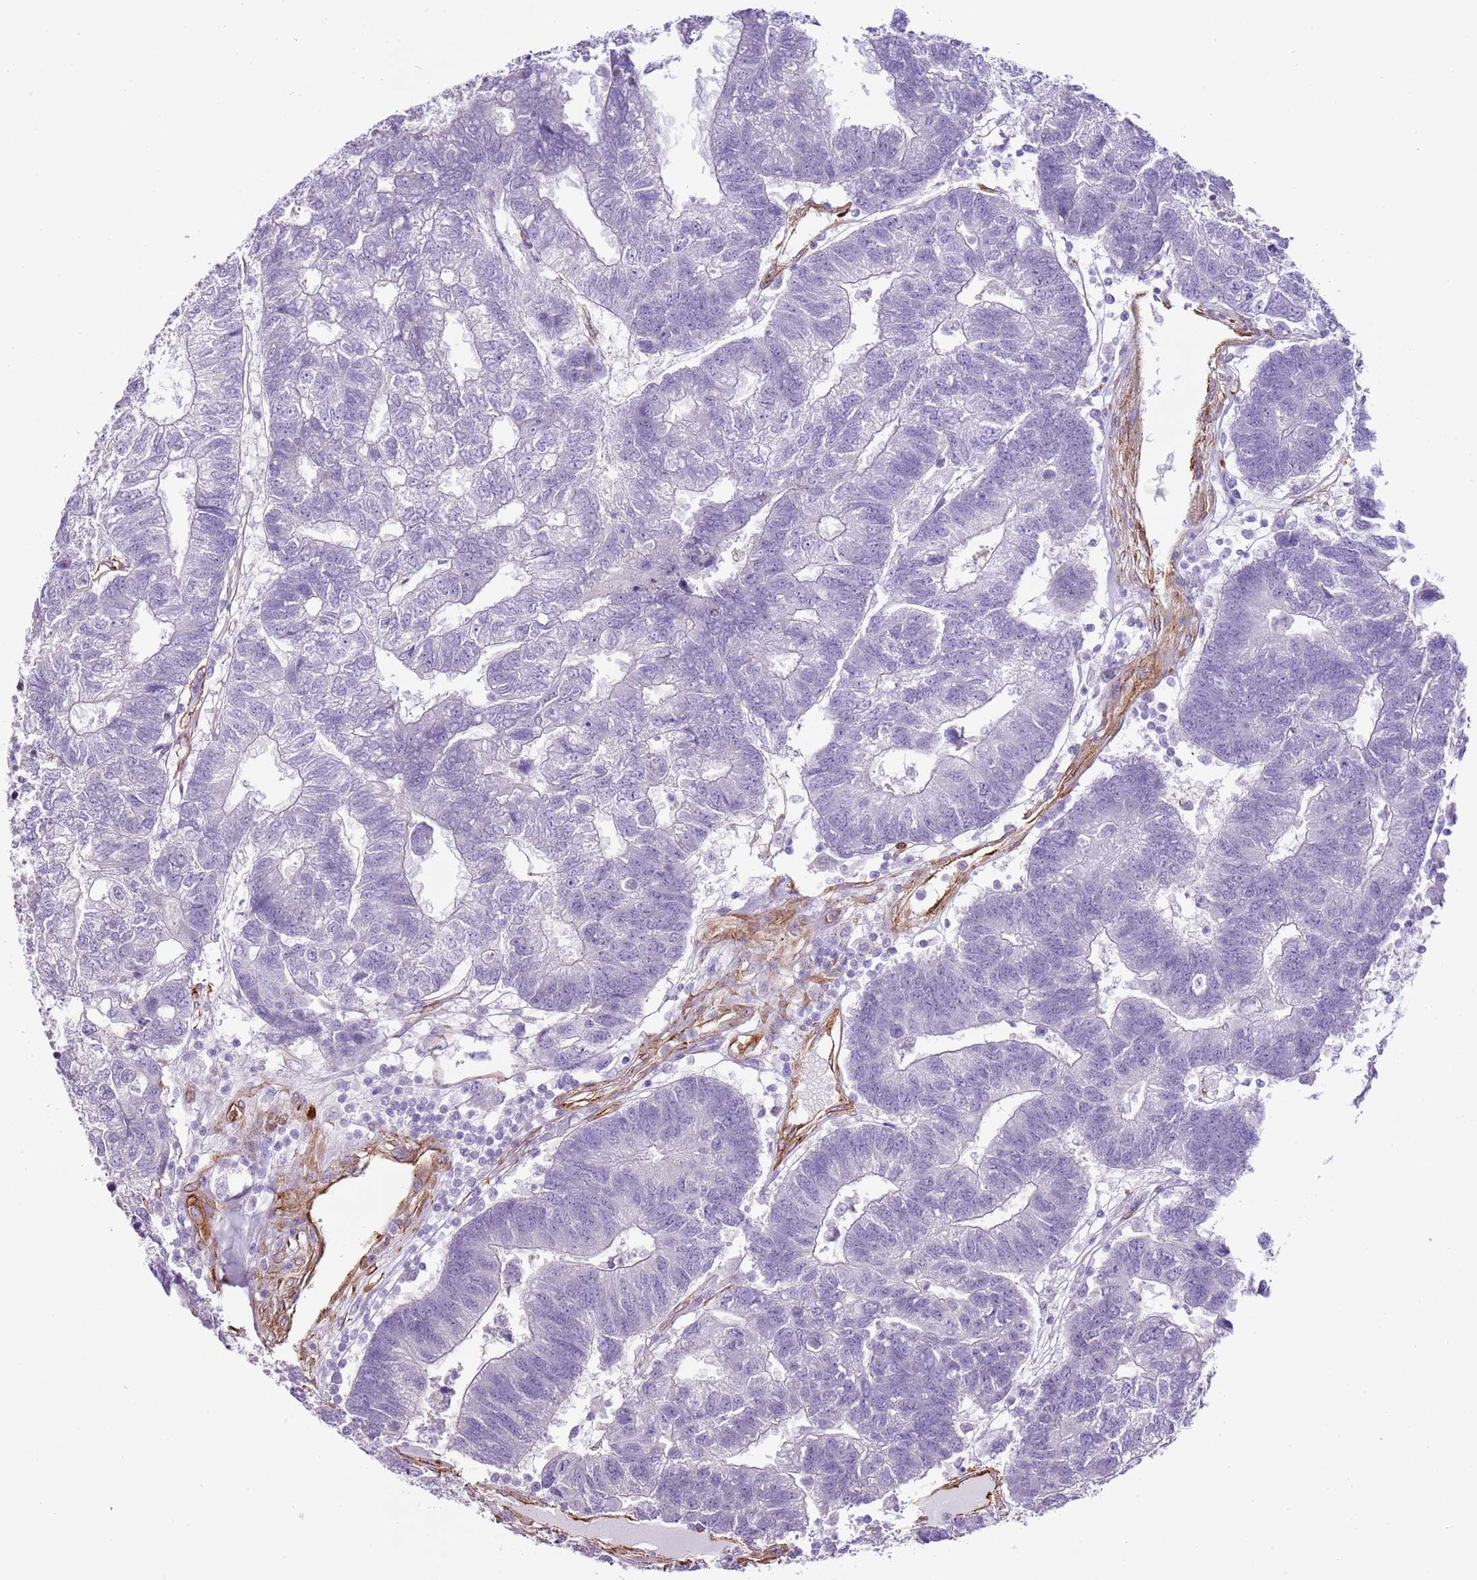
{"staining": {"intensity": "negative", "quantity": "none", "location": "none"}, "tissue": "colorectal cancer", "cell_type": "Tumor cells", "image_type": "cancer", "snomed": [{"axis": "morphology", "description": "Adenocarcinoma, NOS"}, {"axis": "topography", "description": "Colon"}], "caption": "Tumor cells are negative for brown protein staining in colorectal cancer. Nuclei are stained in blue.", "gene": "CTDSPL", "patient": {"sex": "female", "age": 48}}